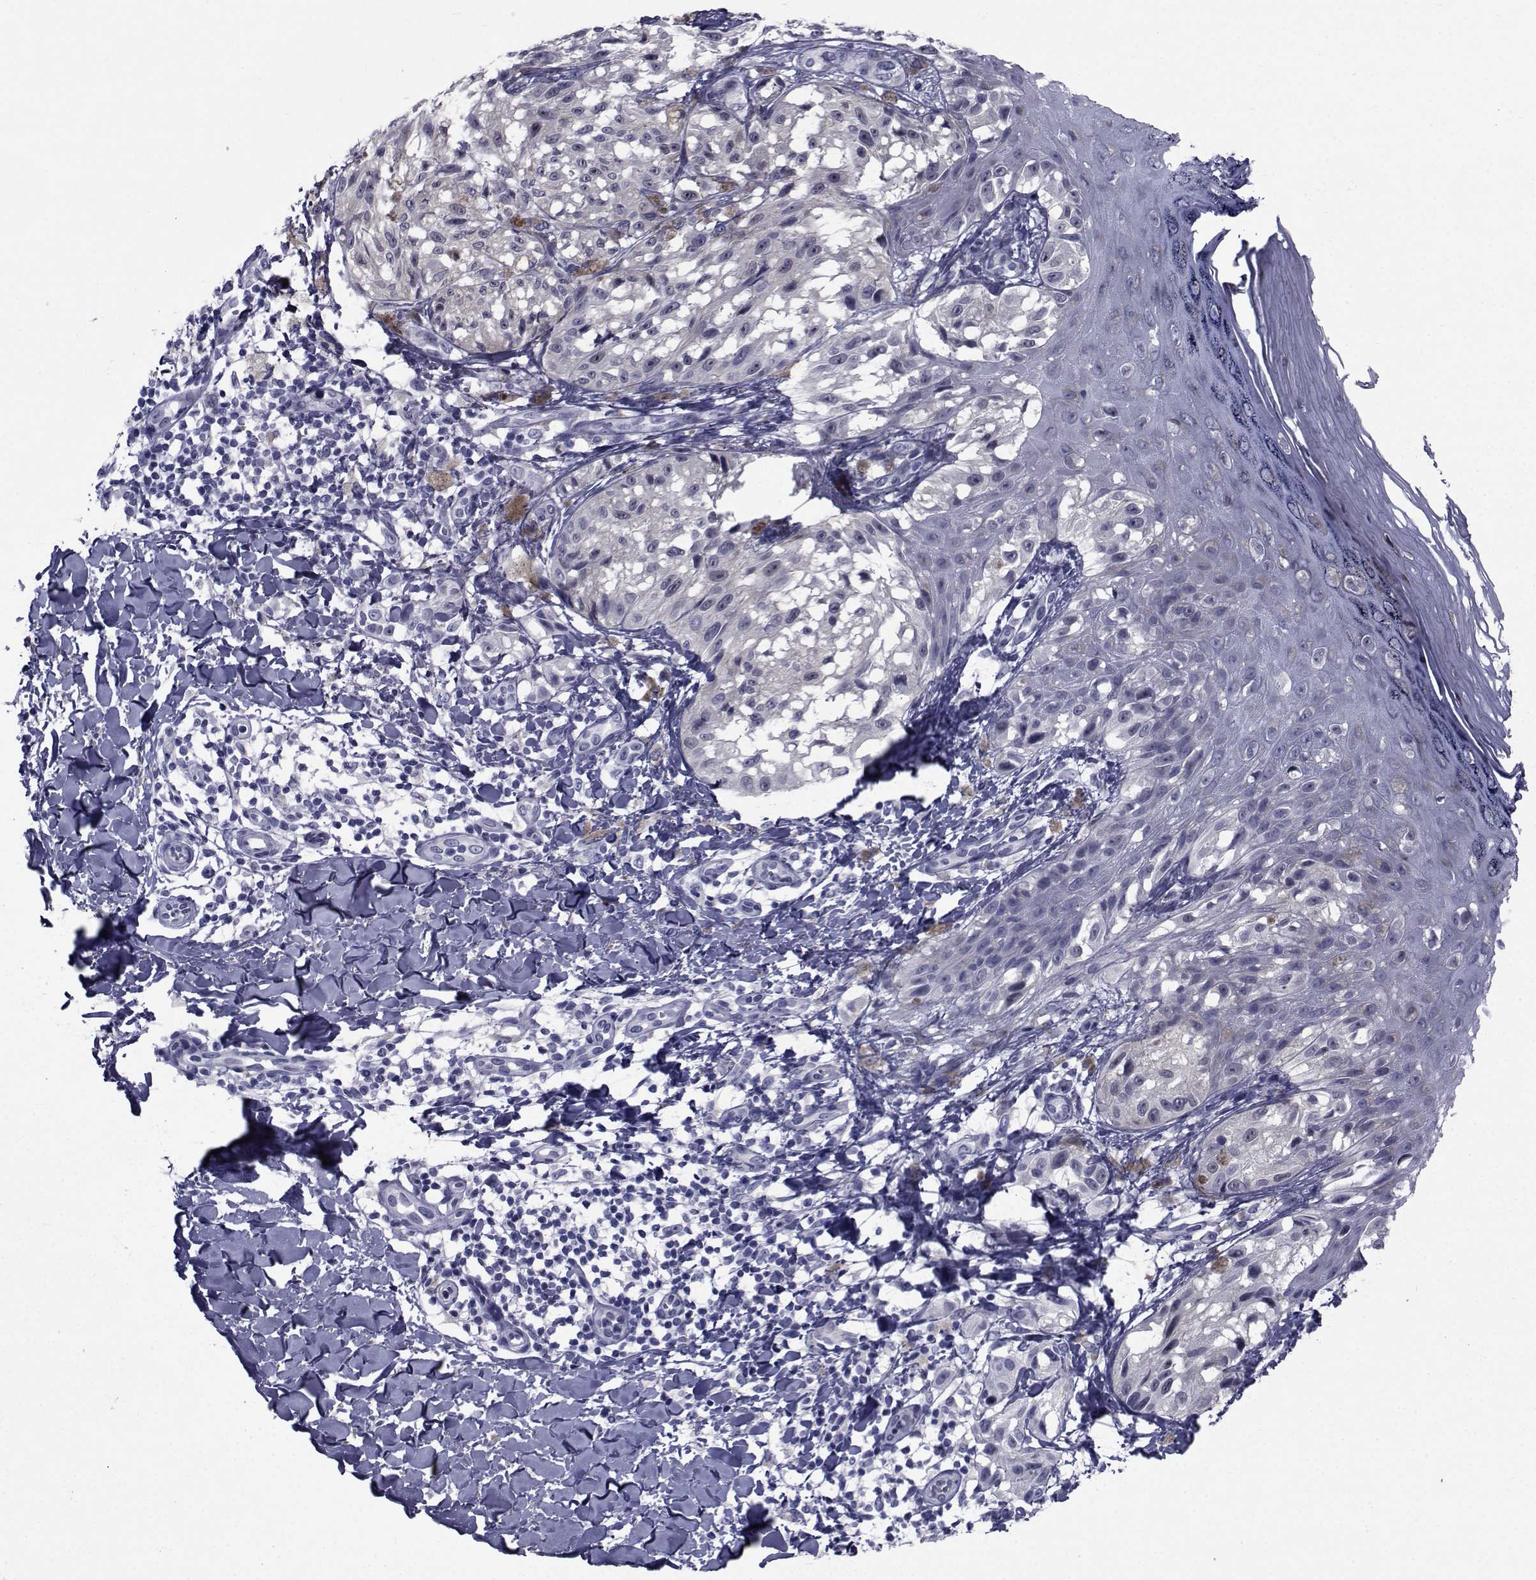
{"staining": {"intensity": "negative", "quantity": "none", "location": "none"}, "tissue": "melanoma", "cell_type": "Tumor cells", "image_type": "cancer", "snomed": [{"axis": "morphology", "description": "Malignant melanoma, NOS"}, {"axis": "topography", "description": "Skin"}], "caption": "High power microscopy micrograph of an immunohistochemistry (IHC) photomicrograph of malignant melanoma, revealing no significant expression in tumor cells.", "gene": "ROPN1", "patient": {"sex": "male", "age": 36}}